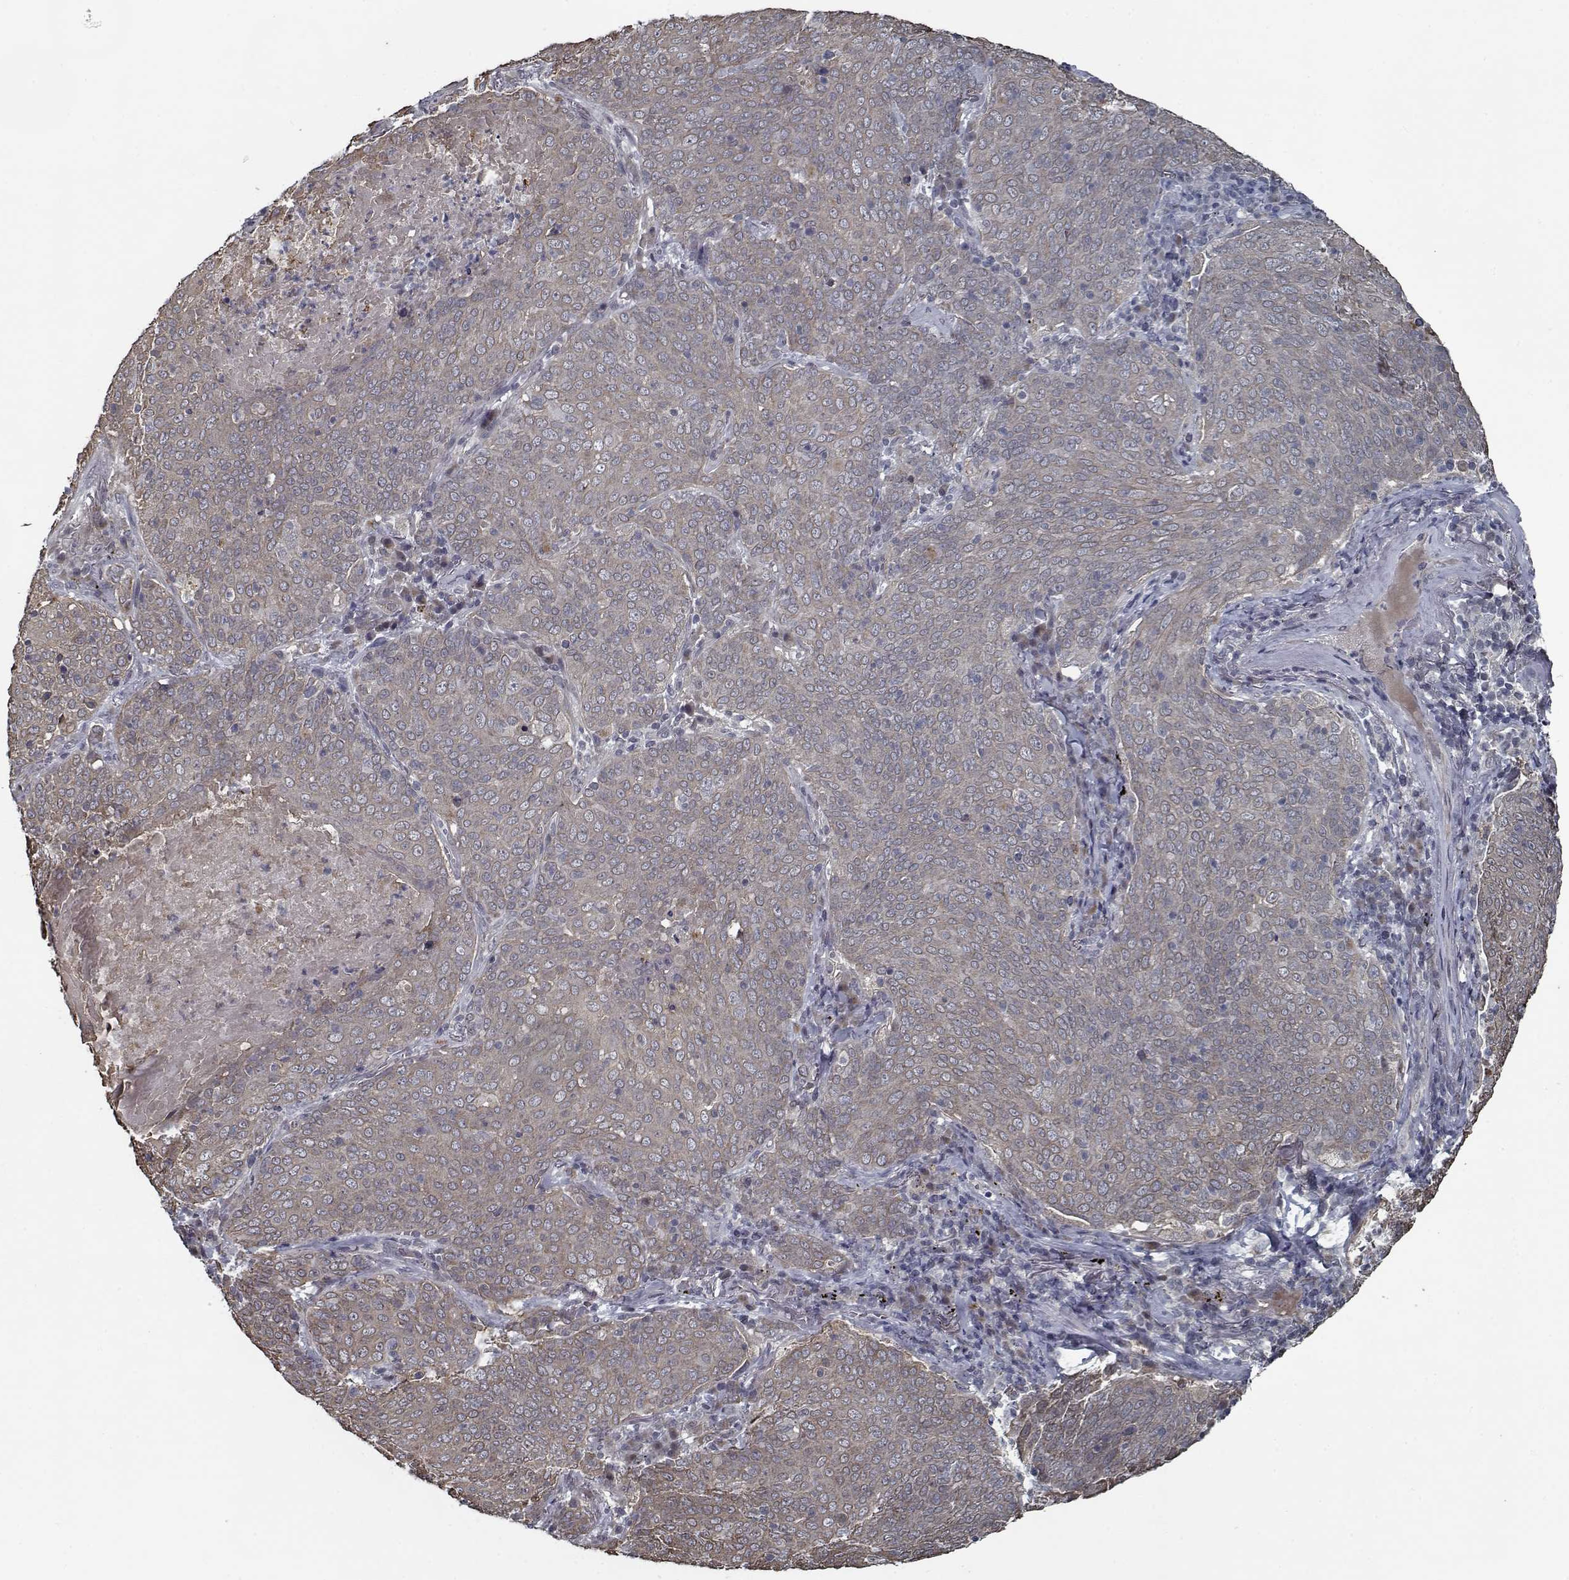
{"staining": {"intensity": "weak", "quantity": "25%-75%", "location": "cytoplasmic/membranous"}, "tissue": "lung cancer", "cell_type": "Tumor cells", "image_type": "cancer", "snomed": [{"axis": "morphology", "description": "Squamous cell carcinoma, NOS"}, {"axis": "topography", "description": "Lung"}], "caption": "There is low levels of weak cytoplasmic/membranous positivity in tumor cells of lung squamous cell carcinoma, as demonstrated by immunohistochemical staining (brown color).", "gene": "NLK", "patient": {"sex": "male", "age": 82}}